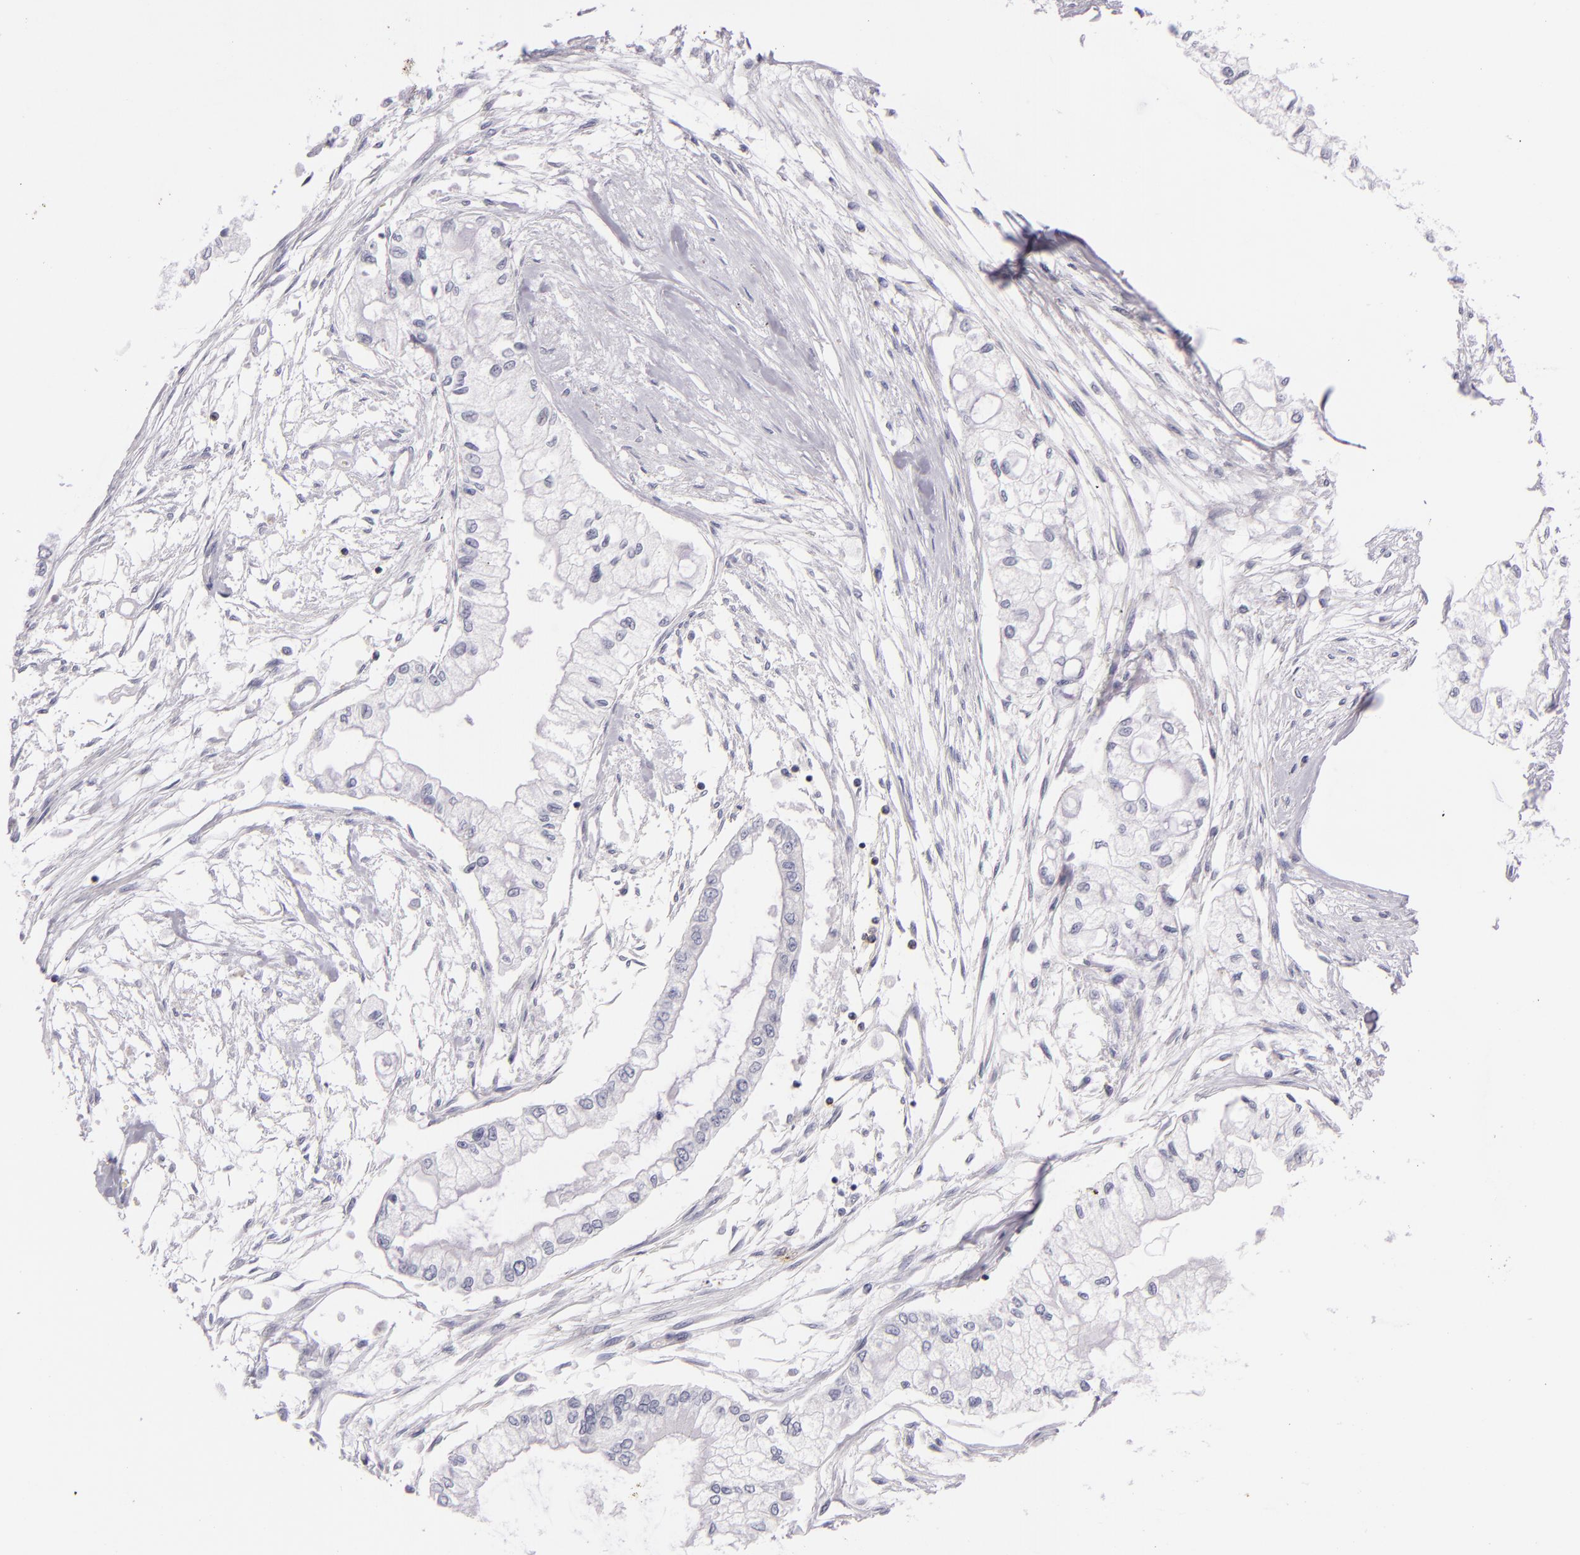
{"staining": {"intensity": "negative", "quantity": "none", "location": "none"}, "tissue": "pancreatic cancer", "cell_type": "Tumor cells", "image_type": "cancer", "snomed": [{"axis": "morphology", "description": "Adenocarcinoma, NOS"}, {"axis": "topography", "description": "Pancreas"}], "caption": "Tumor cells show no significant protein positivity in pancreatic cancer.", "gene": "CD48", "patient": {"sex": "male", "age": 79}}